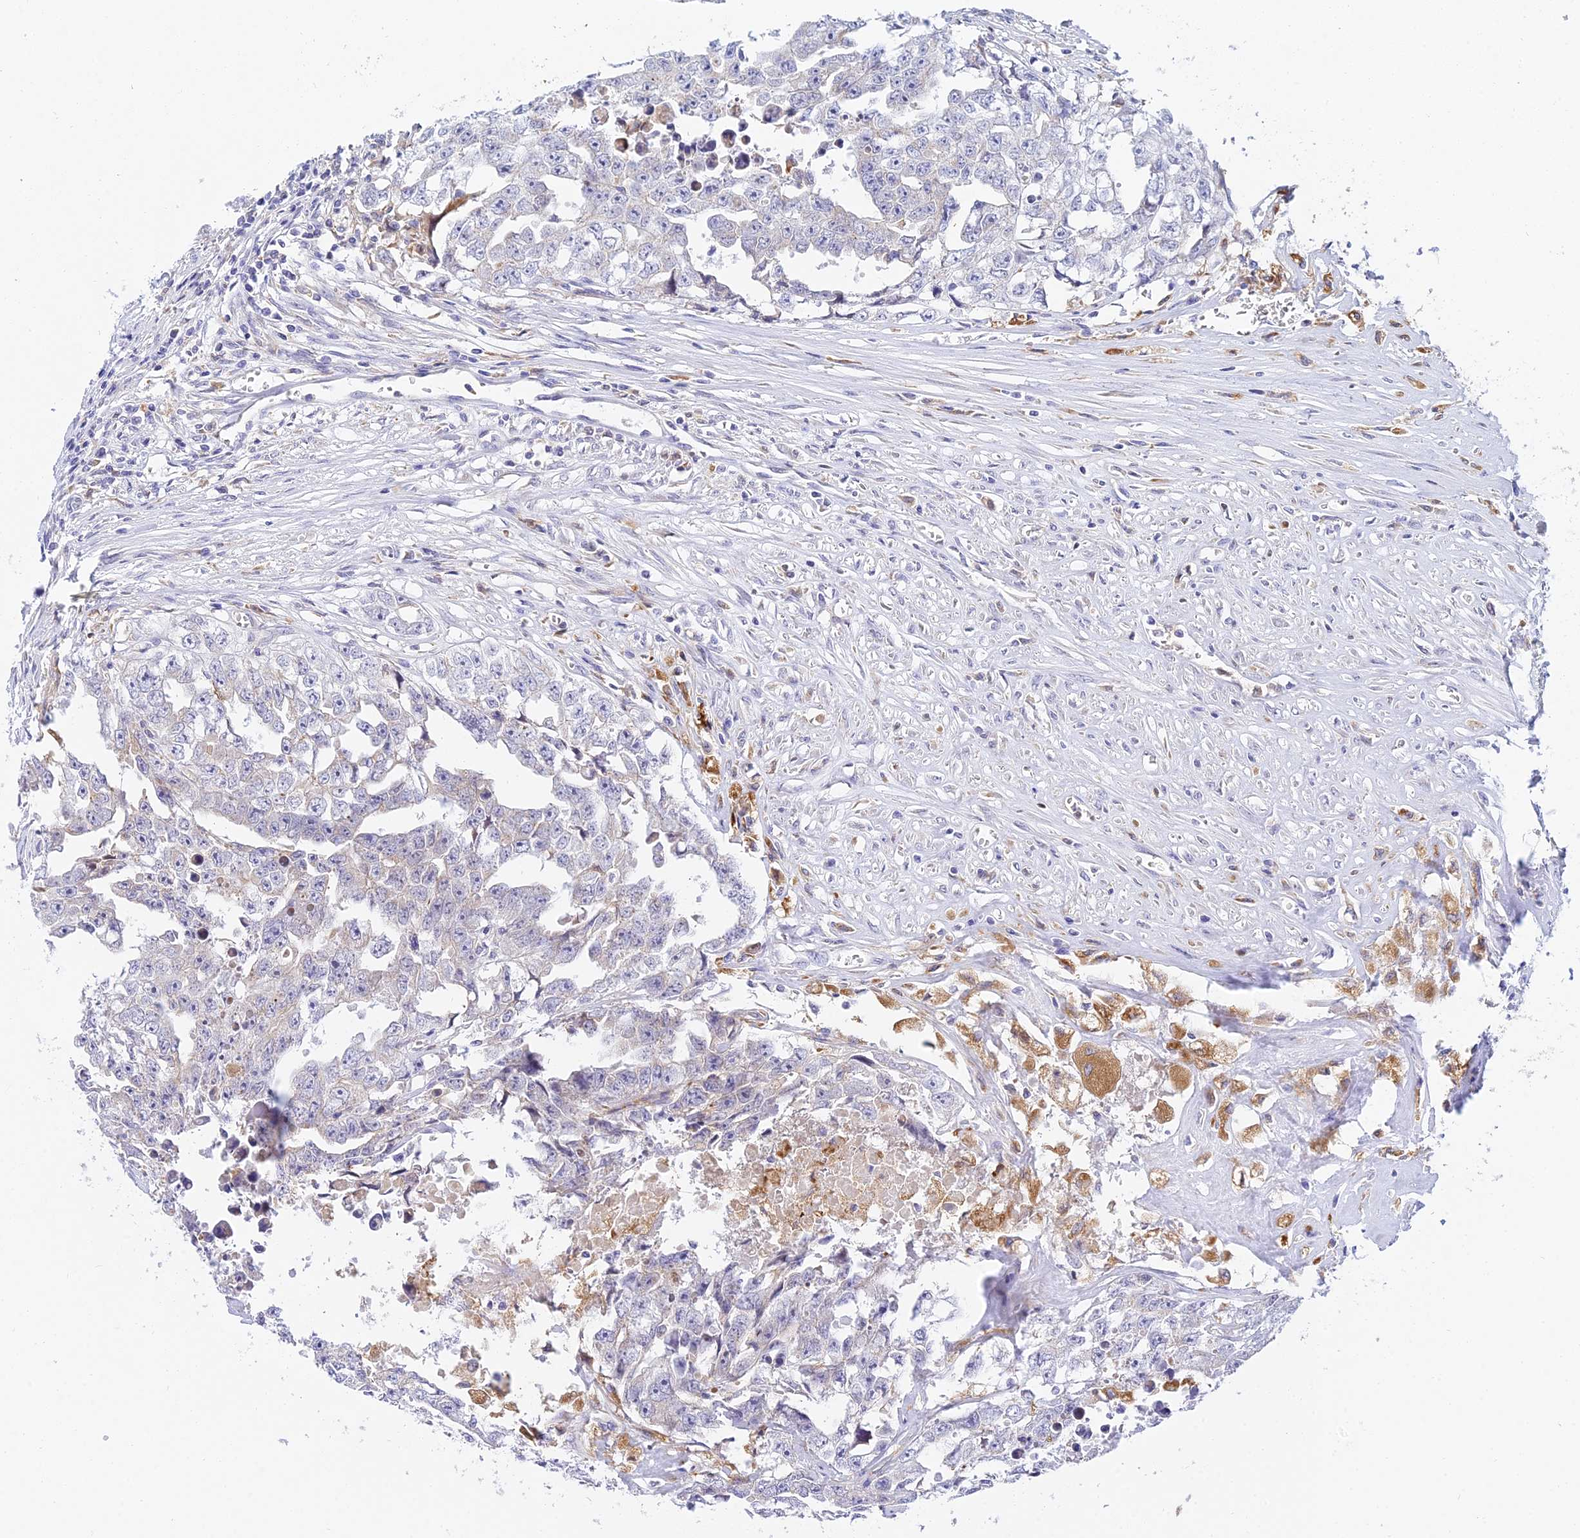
{"staining": {"intensity": "negative", "quantity": "none", "location": "none"}, "tissue": "testis cancer", "cell_type": "Tumor cells", "image_type": "cancer", "snomed": [{"axis": "morphology", "description": "Seminoma, NOS"}, {"axis": "morphology", "description": "Carcinoma, Embryonal, NOS"}, {"axis": "topography", "description": "Testis"}], "caption": "DAB (3,3'-diaminobenzidine) immunohistochemical staining of human testis cancer exhibits no significant expression in tumor cells.", "gene": "ARL8B", "patient": {"sex": "male", "age": 43}}